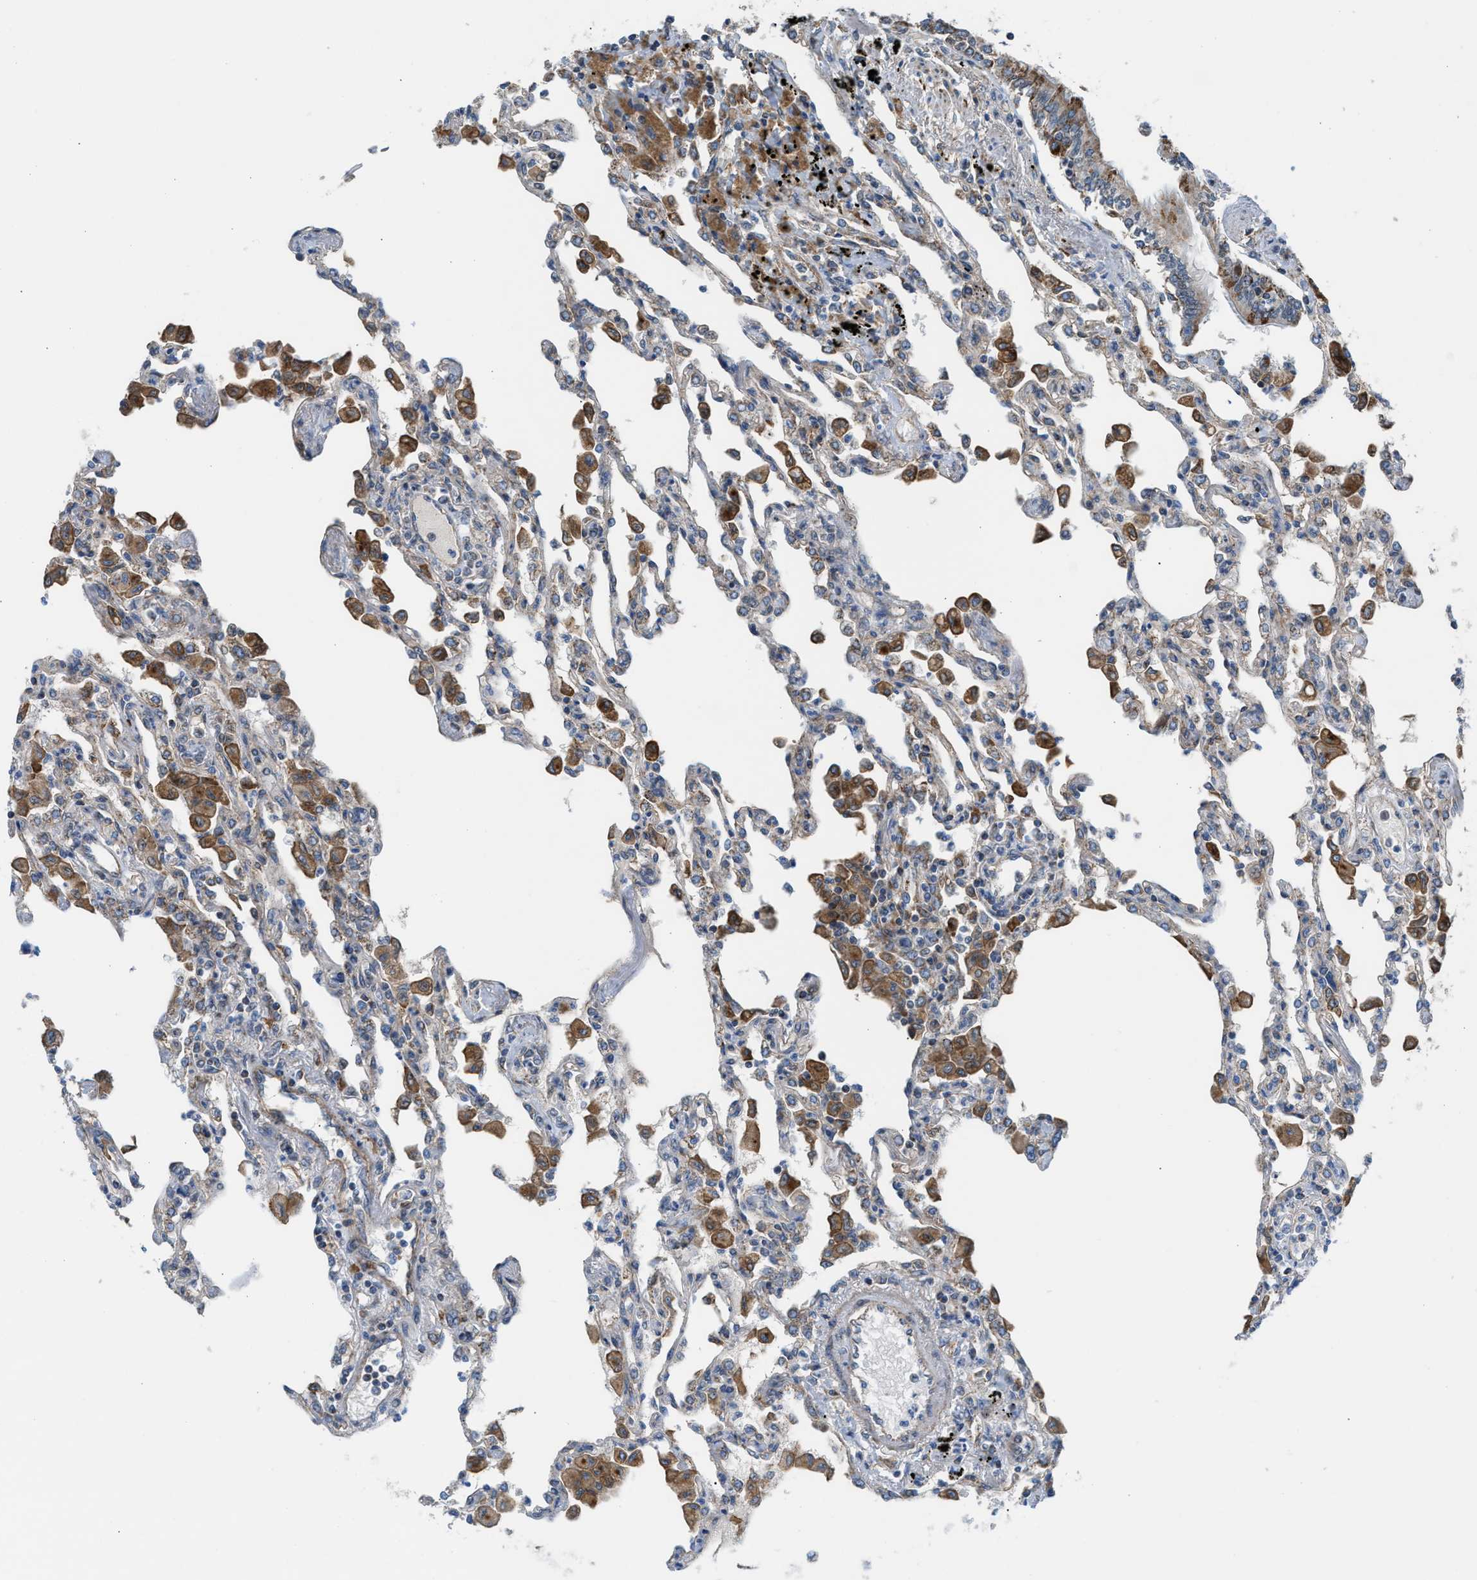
{"staining": {"intensity": "moderate", "quantity": "25%-75%", "location": "cytoplasmic/membranous"}, "tissue": "lung", "cell_type": "Alveolar cells", "image_type": "normal", "snomed": [{"axis": "morphology", "description": "Normal tissue, NOS"}, {"axis": "topography", "description": "Bronchus"}, {"axis": "topography", "description": "Lung"}], "caption": "Protein staining of benign lung displays moderate cytoplasmic/membranous staining in approximately 25%-75% of alveolar cells. The protein of interest is stained brown, and the nuclei are stained in blue (DAB (3,3'-diaminobenzidine) IHC with brightfield microscopy, high magnification).", "gene": "SLC10A3", "patient": {"sex": "female", "age": 49}}